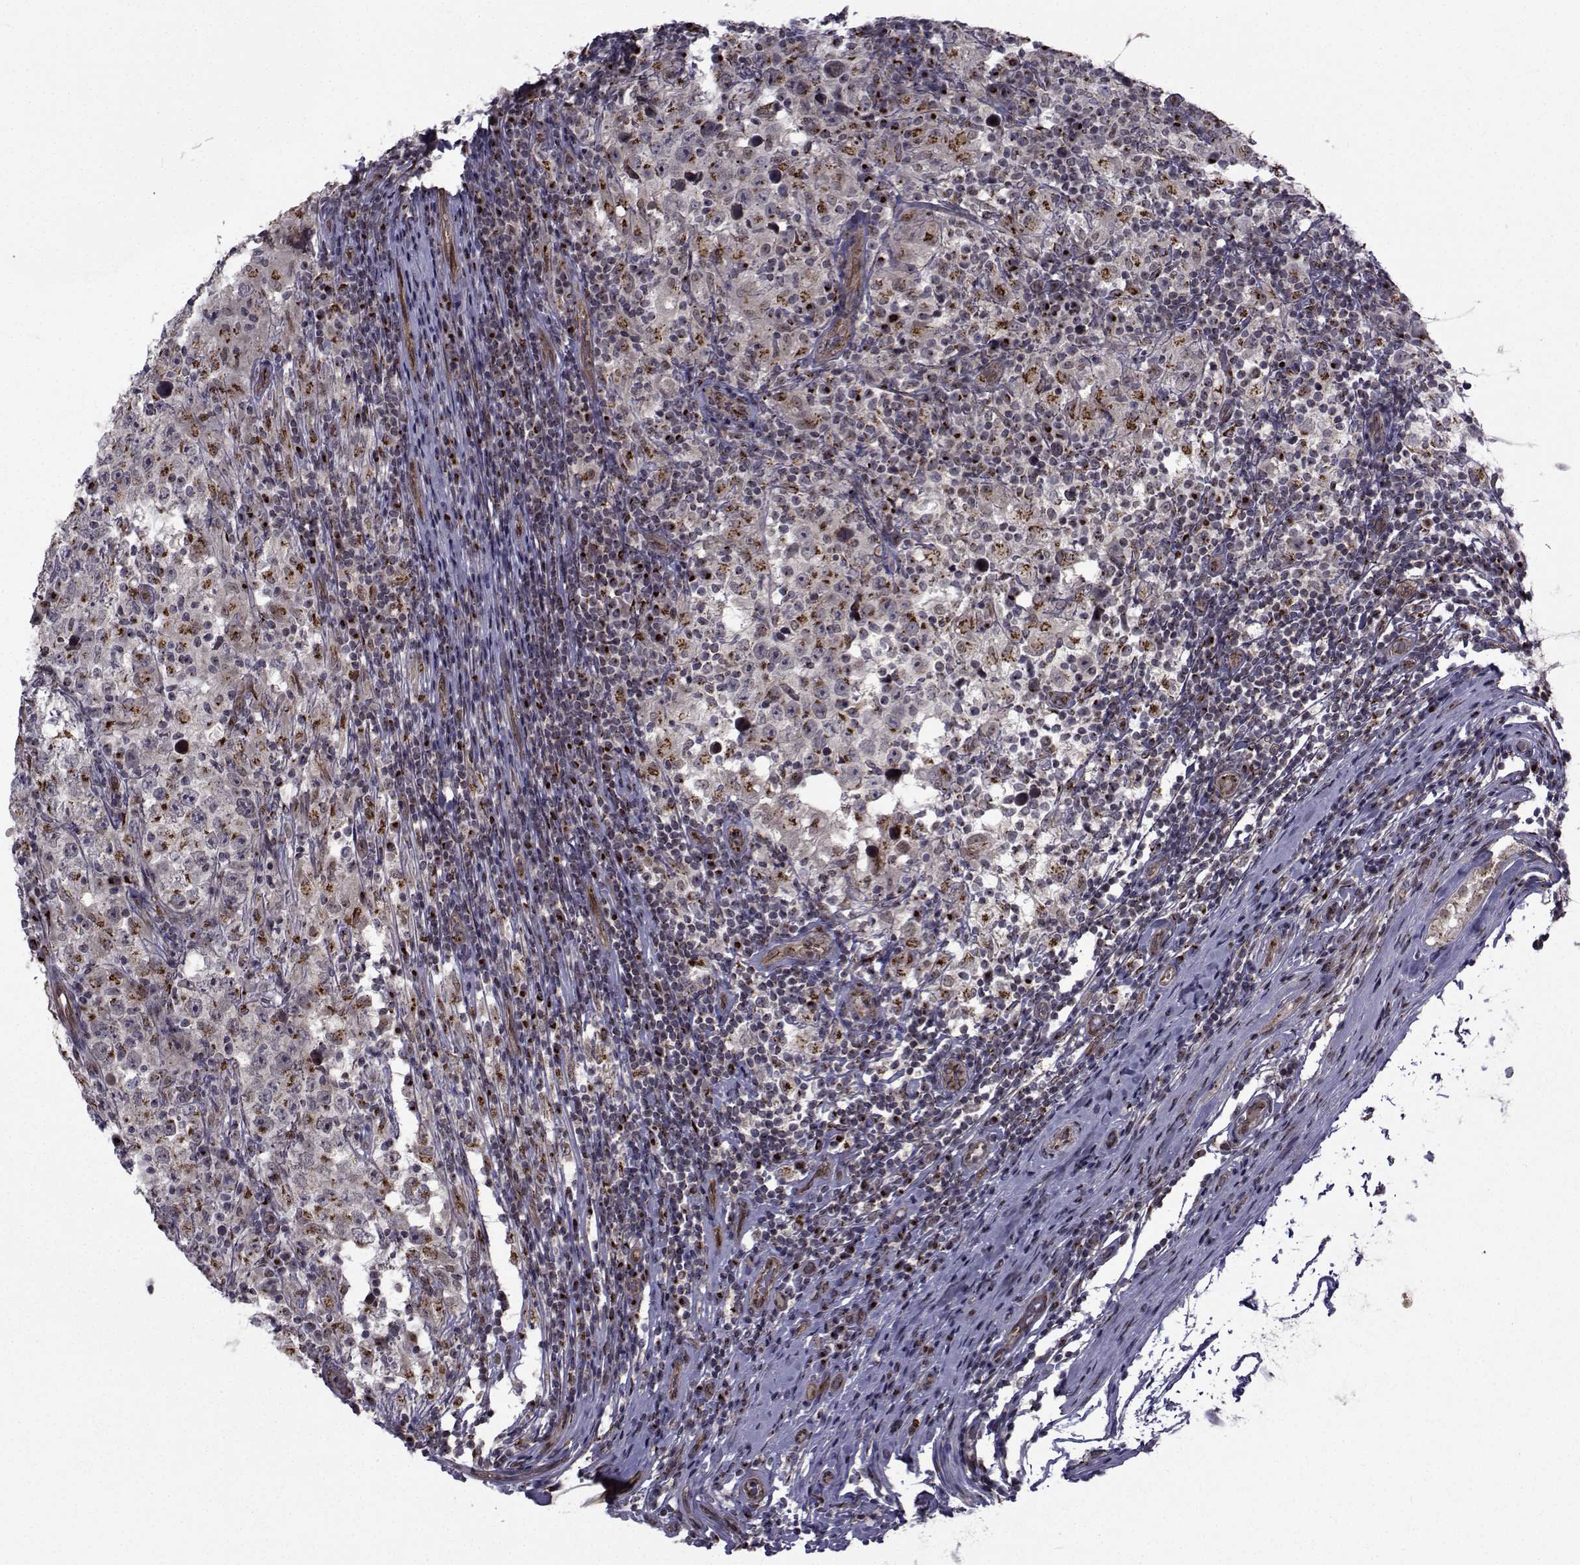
{"staining": {"intensity": "moderate", "quantity": "25%-75%", "location": "cytoplasmic/membranous"}, "tissue": "testis cancer", "cell_type": "Tumor cells", "image_type": "cancer", "snomed": [{"axis": "morphology", "description": "Seminoma, NOS"}, {"axis": "morphology", "description": "Carcinoma, Embryonal, NOS"}, {"axis": "topography", "description": "Testis"}], "caption": "Protein staining by IHC reveals moderate cytoplasmic/membranous expression in approximately 25%-75% of tumor cells in seminoma (testis).", "gene": "ATP6V1C2", "patient": {"sex": "male", "age": 41}}